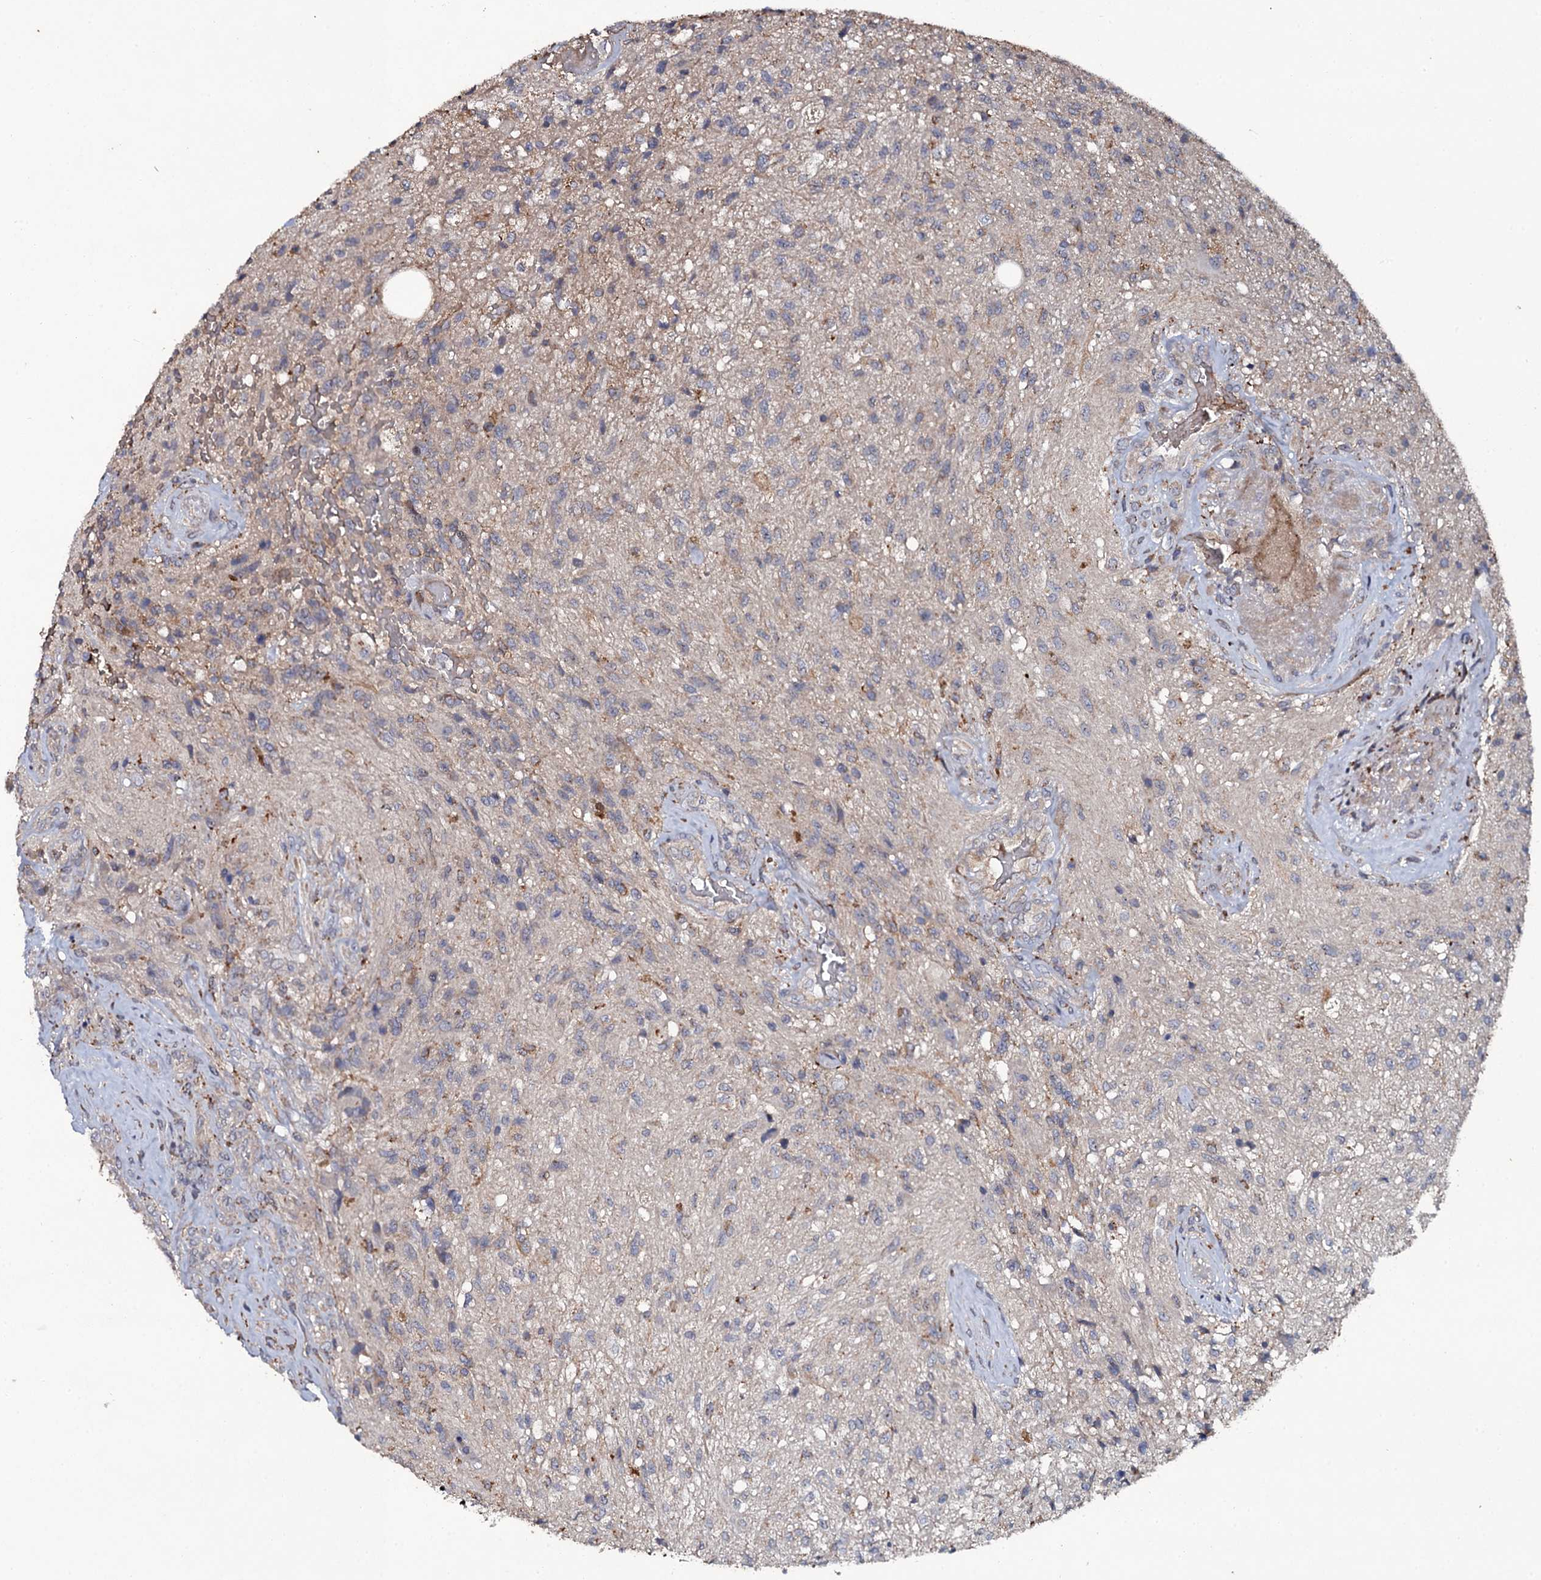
{"staining": {"intensity": "negative", "quantity": "none", "location": "none"}, "tissue": "glioma", "cell_type": "Tumor cells", "image_type": "cancer", "snomed": [{"axis": "morphology", "description": "Glioma, malignant, High grade"}, {"axis": "topography", "description": "Brain"}], "caption": "Immunohistochemistry (IHC) of human glioma displays no positivity in tumor cells.", "gene": "LRRC28", "patient": {"sex": "male", "age": 56}}